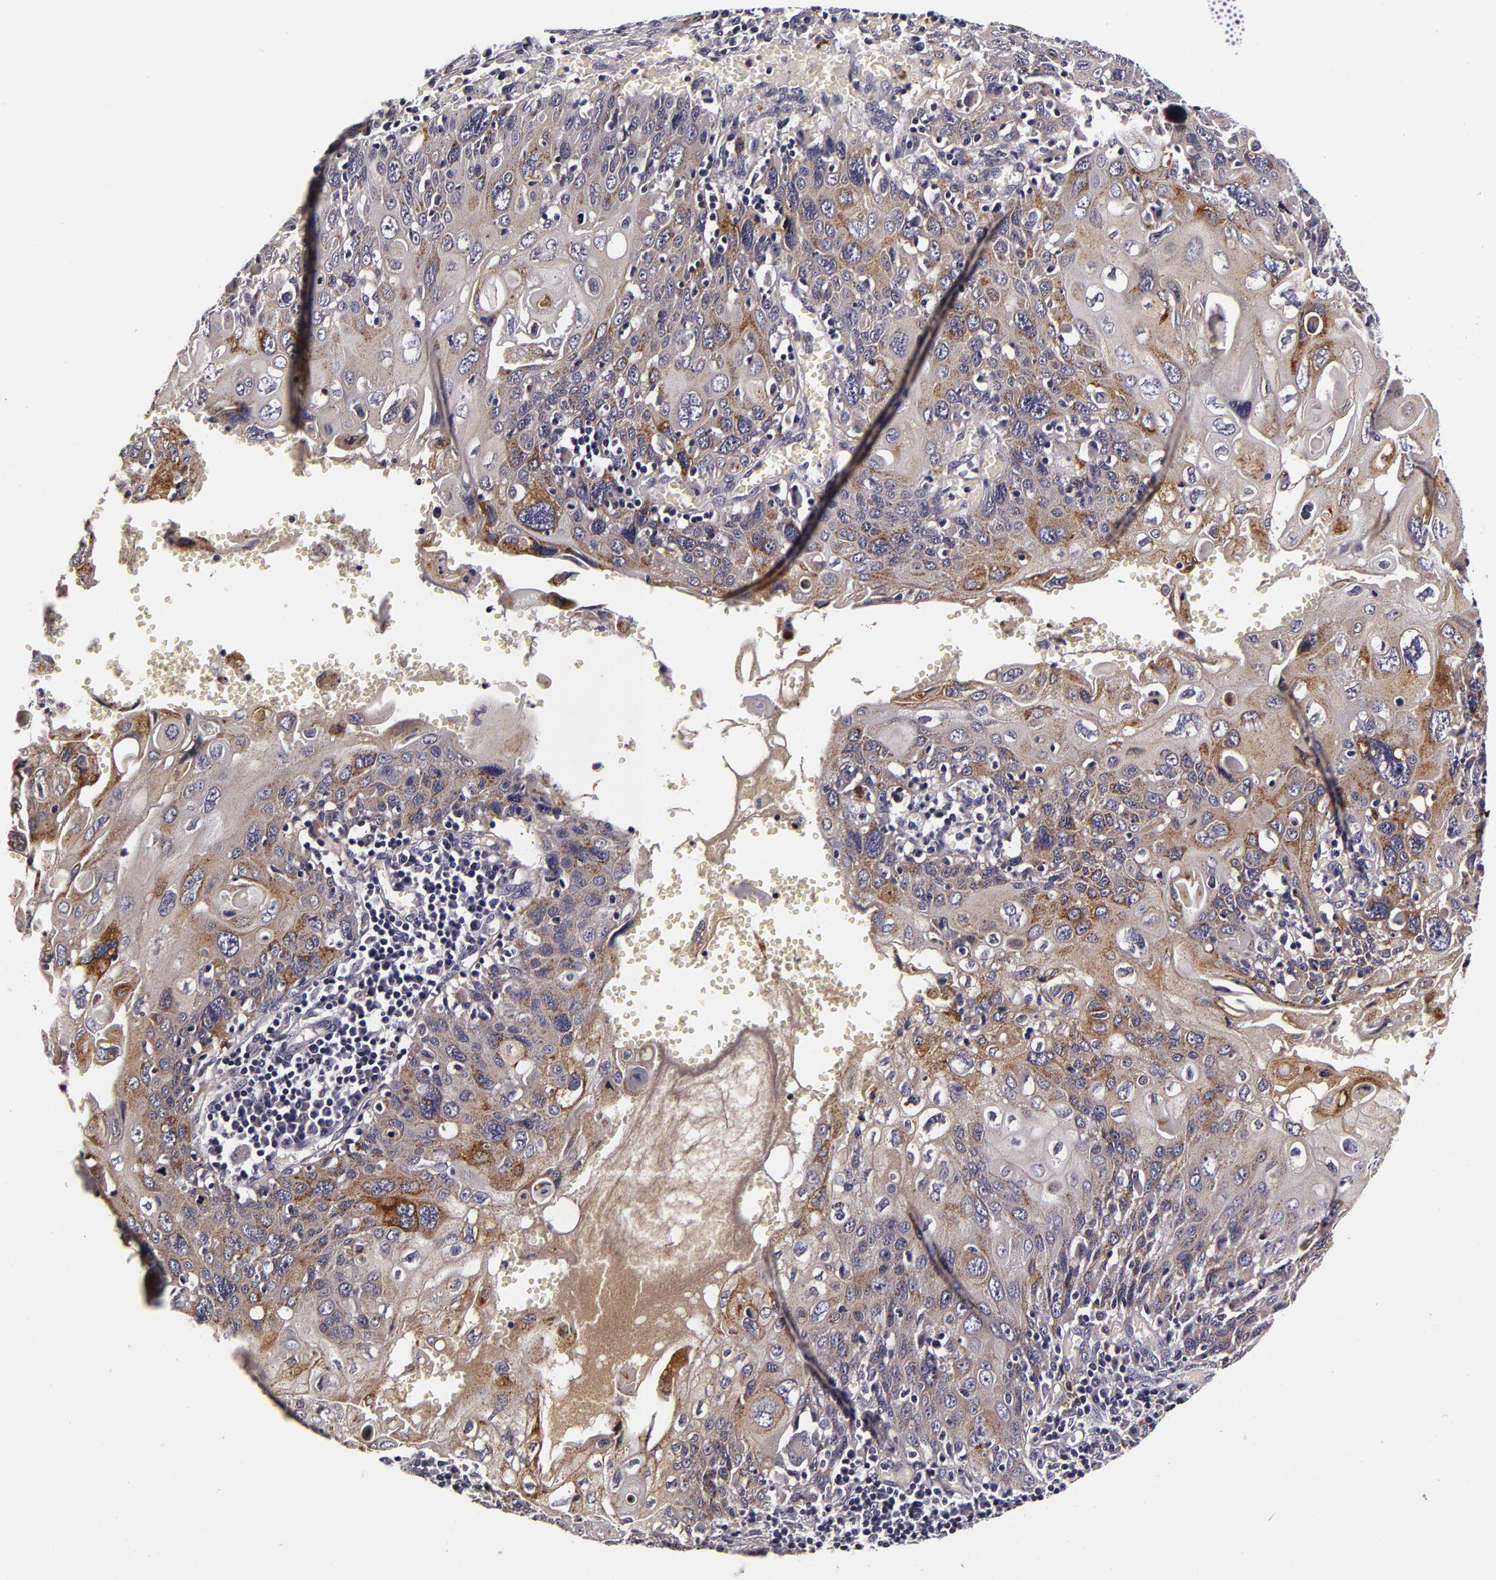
{"staining": {"intensity": "negative", "quantity": "none", "location": "none"}, "tissue": "cervical cancer", "cell_type": "Tumor cells", "image_type": "cancer", "snomed": [{"axis": "morphology", "description": "Squamous cell carcinoma, NOS"}, {"axis": "topography", "description": "Cervix"}], "caption": "Tumor cells are negative for protein expression in human squamous cell carcinoma (cervical).", "gene": "LGALS3BP", "patient": {"sex": "female", "age": 54}}